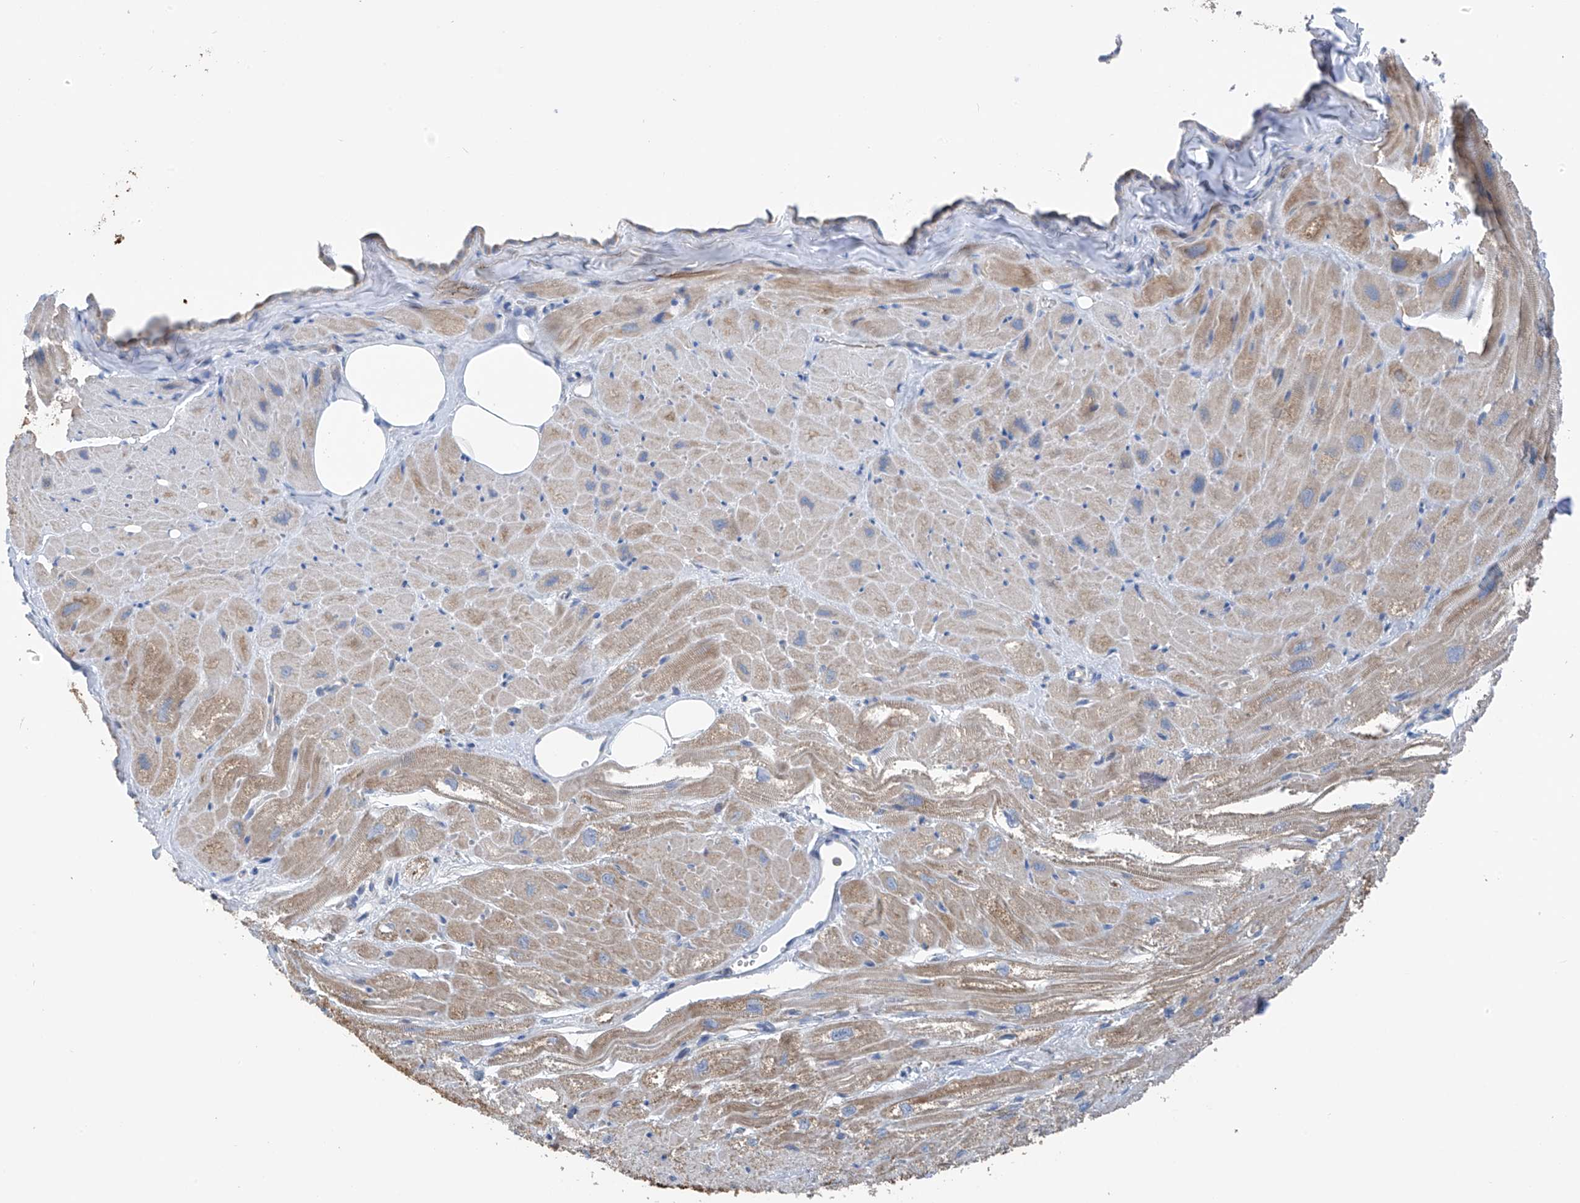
{"staining": {"intensity": "moderate", "quantity": ">75%", "location": "cytoplasmic/membranous"}, "tissue": "heart muscle", "cell_type": "Cardiomyocytes", "image_type": "normal", "snomed": [{"axis": "morphology", "description": "Normal tissue, NOS"}, {"axis": "topography", "description": "Heart"}], "caption": "Human heart muscle stained with a protein marker shows moderate staining in cardiomyocytes.", "gene": "SYN3", "patient": {"sex": "male", "age": 50}}